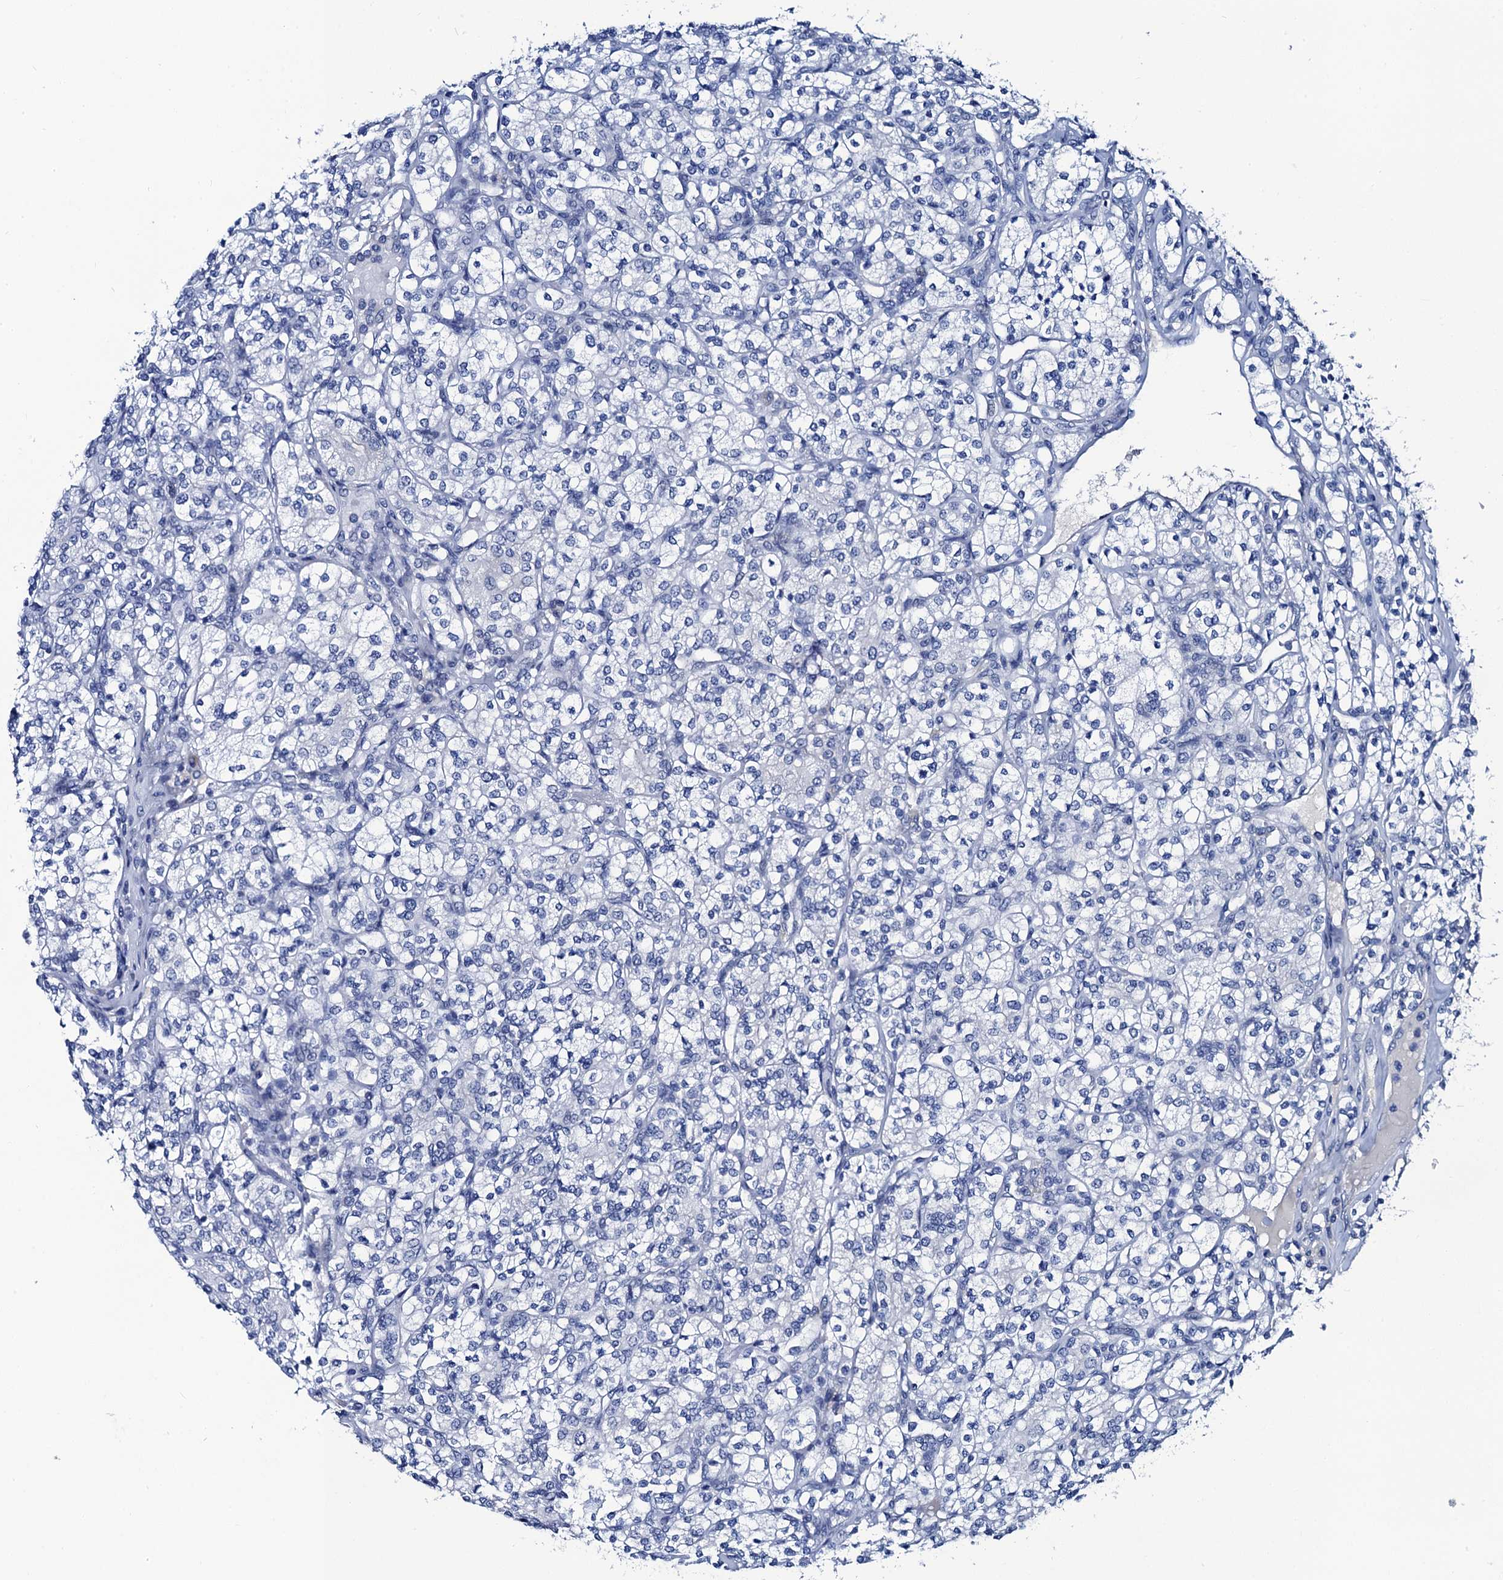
{"staining": {"intensity": "negative", "quantity": "none", "location": "none"}, "tissue": "renal cancer", "cell_type": "Tumor cells", "image_type": "cancer", "snomed": [{"axis": "morphology", "description": "Adenocarcinoma, NOS"}, {"axis": "topography", "description": "Kidney"}], "caption": "Image shows no significant protein staining in tumor cells of adenocarcinoma (renal). (DAB immunohistochemistry, high magnification).", "gene": "LYPD3", "patient": {"sex": "male", "age": 77}}